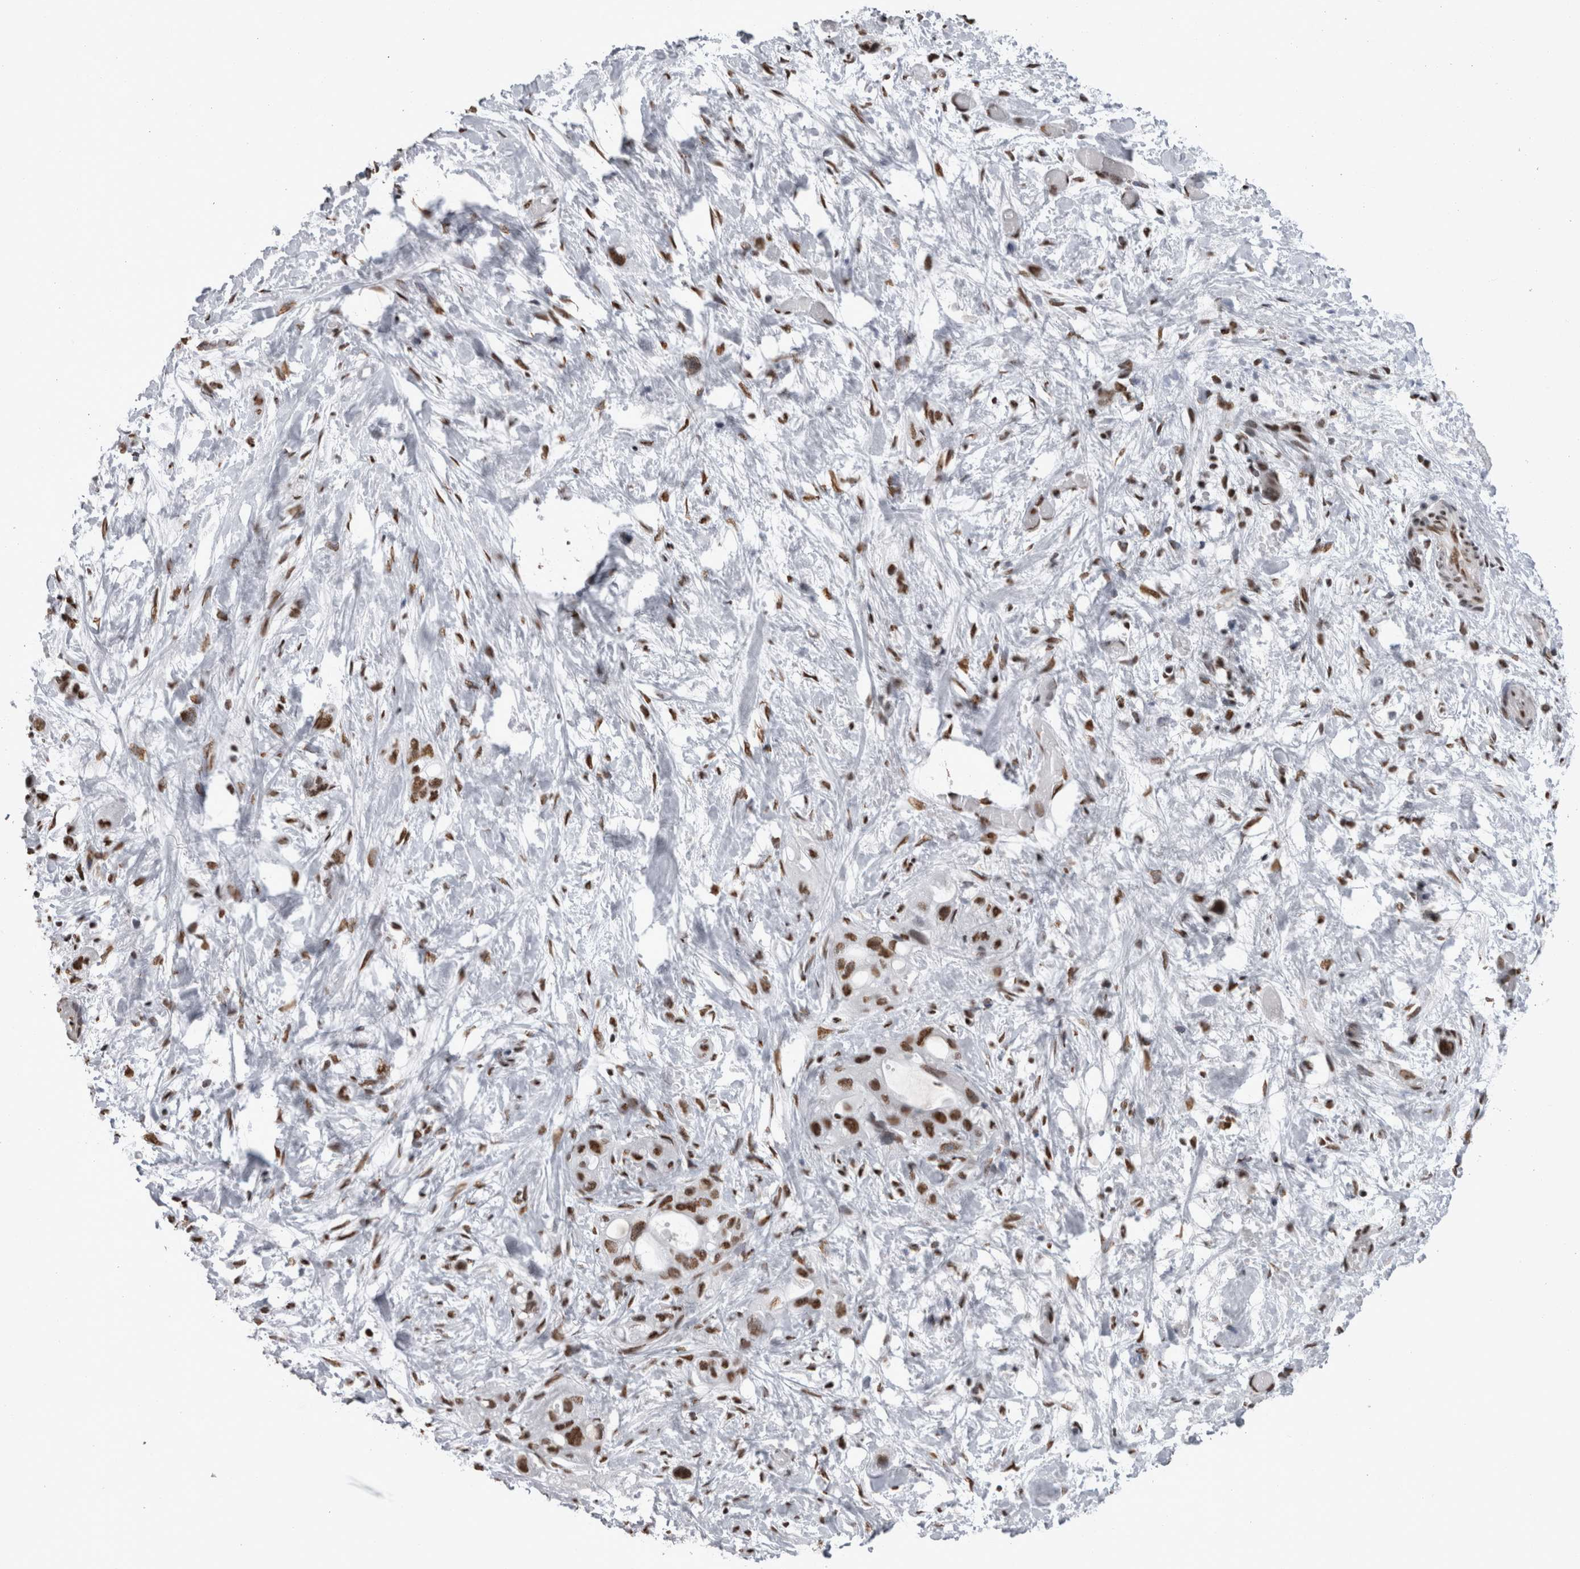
{"staining": {"intensity": "moderate", "quantity": ">75%", "location": "nuclear"}, "tissue": "stomach cancer", "cell_type": "Tumor cells", "image_type": "cancer", "snomed": [{"axis": "morphology", "description": "Adenocarcinoma, NOS"}, {"axis": "topography", "description": "Stomach"}, {"axis": "topography", "description": "Stomach, lower"}], "caption": "Immunohistochemical staining of human stomach cancer demonstrates moderate nuclear protein positivity in about >75% of tumor cells. (brown staining indicates protein expression, while blue staining denotes nuclei).", "gene": "HNRNPM", "patient": {"sex": "female", "age": 48}}